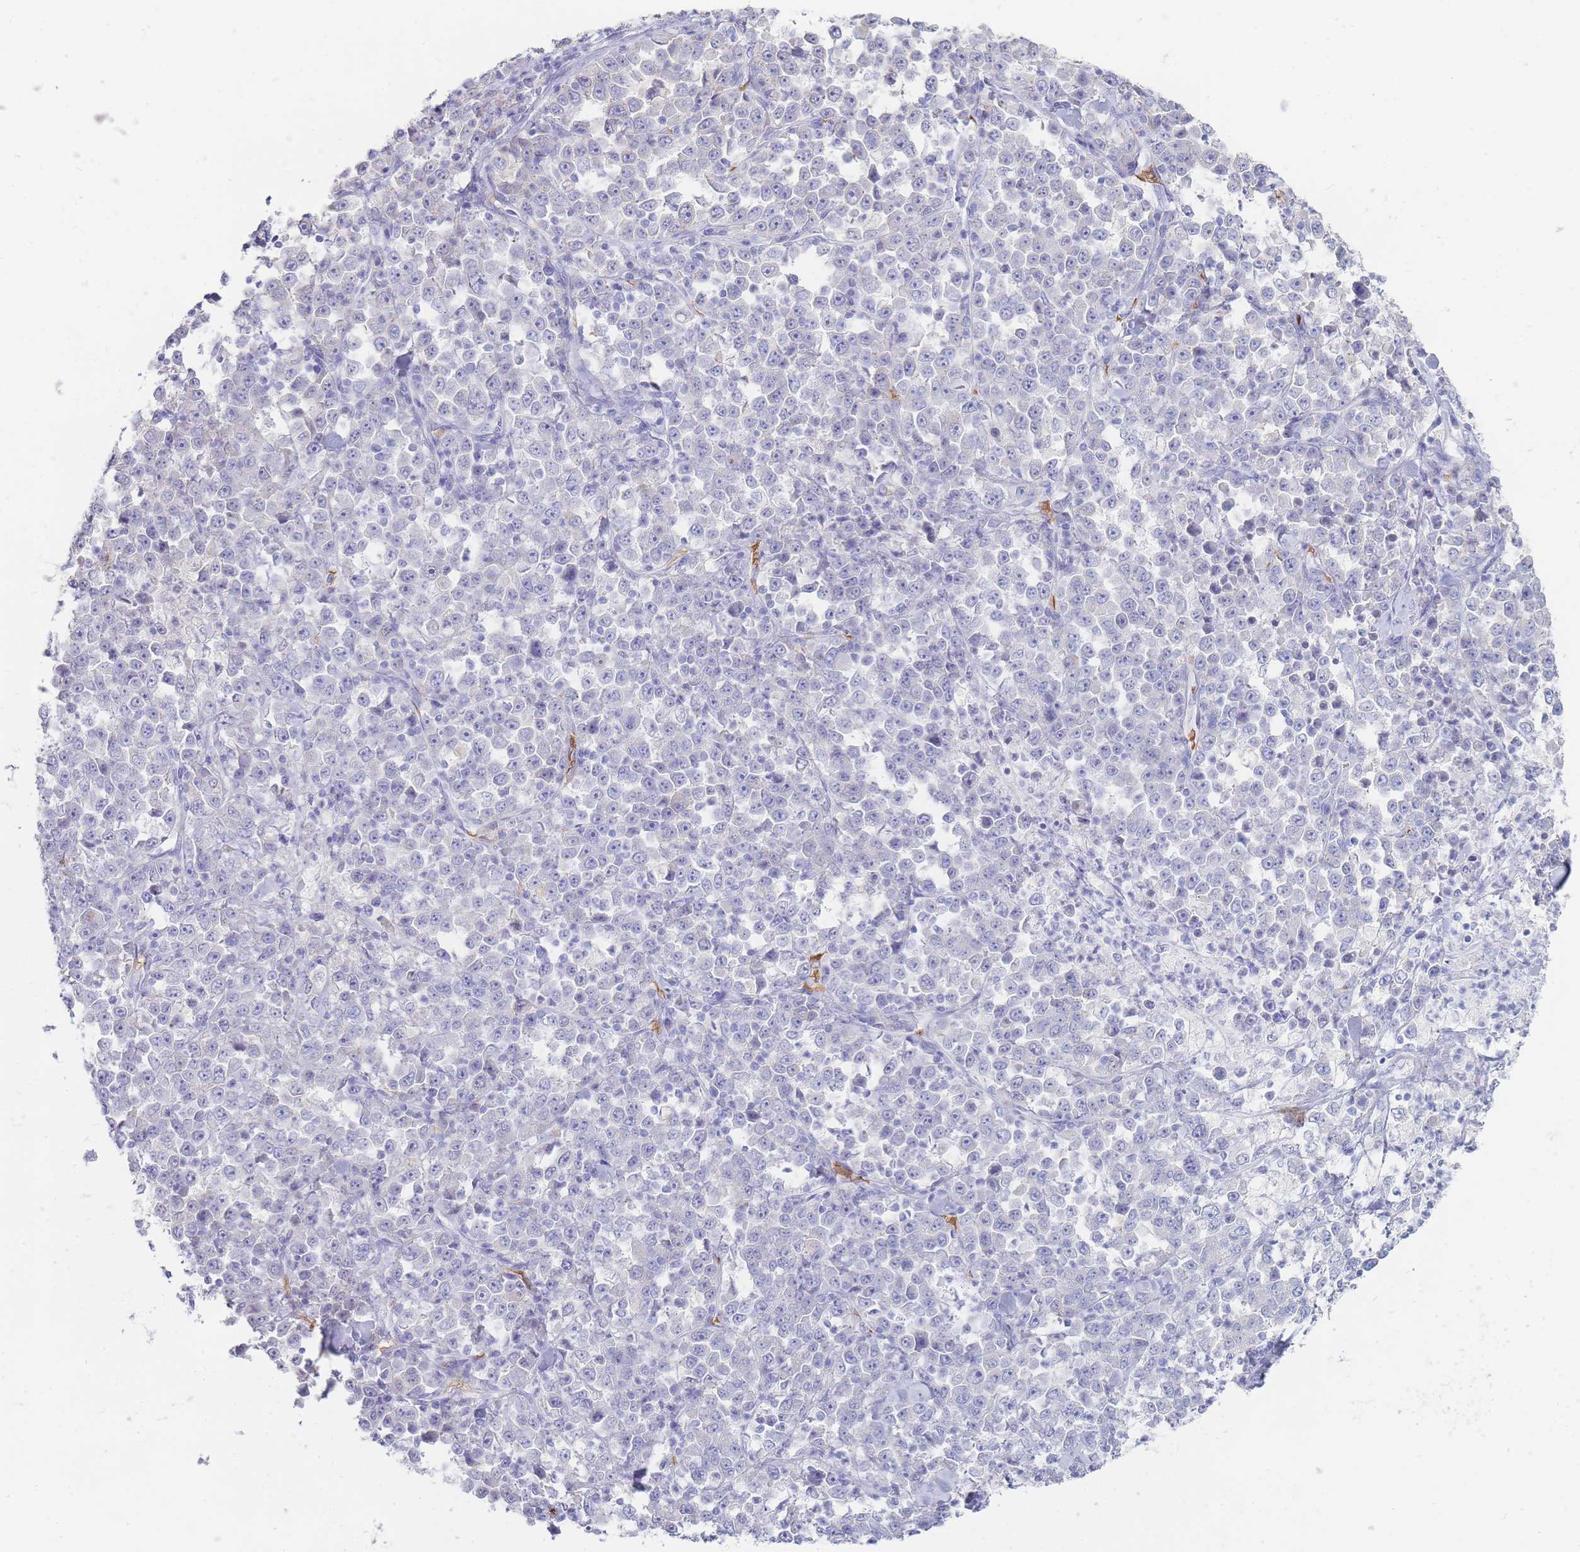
{"staining": {"intensity": "negative", "quantity": "none", "location": "none"}, "tissue": "stomach cancer", "cell_type": "Tumor cells", "image_type": "cancer", "snomed": [{"axis": "morphology", "description": "Normal tissue, NOS"}, {"axis": "morphology", "description": "Adenocarcinoma, NOS"}, {"axis": "topography", "description": "Stomach, upper"}, {"axis": "topography", "description": "Stomach"}], "caption": "The immunohistochemistry (IHC) histopathology image has no significant expression in tumor cells of stomach adenocarcinoma tissue.", "gene": "HBG2", "patient": {"sex": "male", "age": 59}}